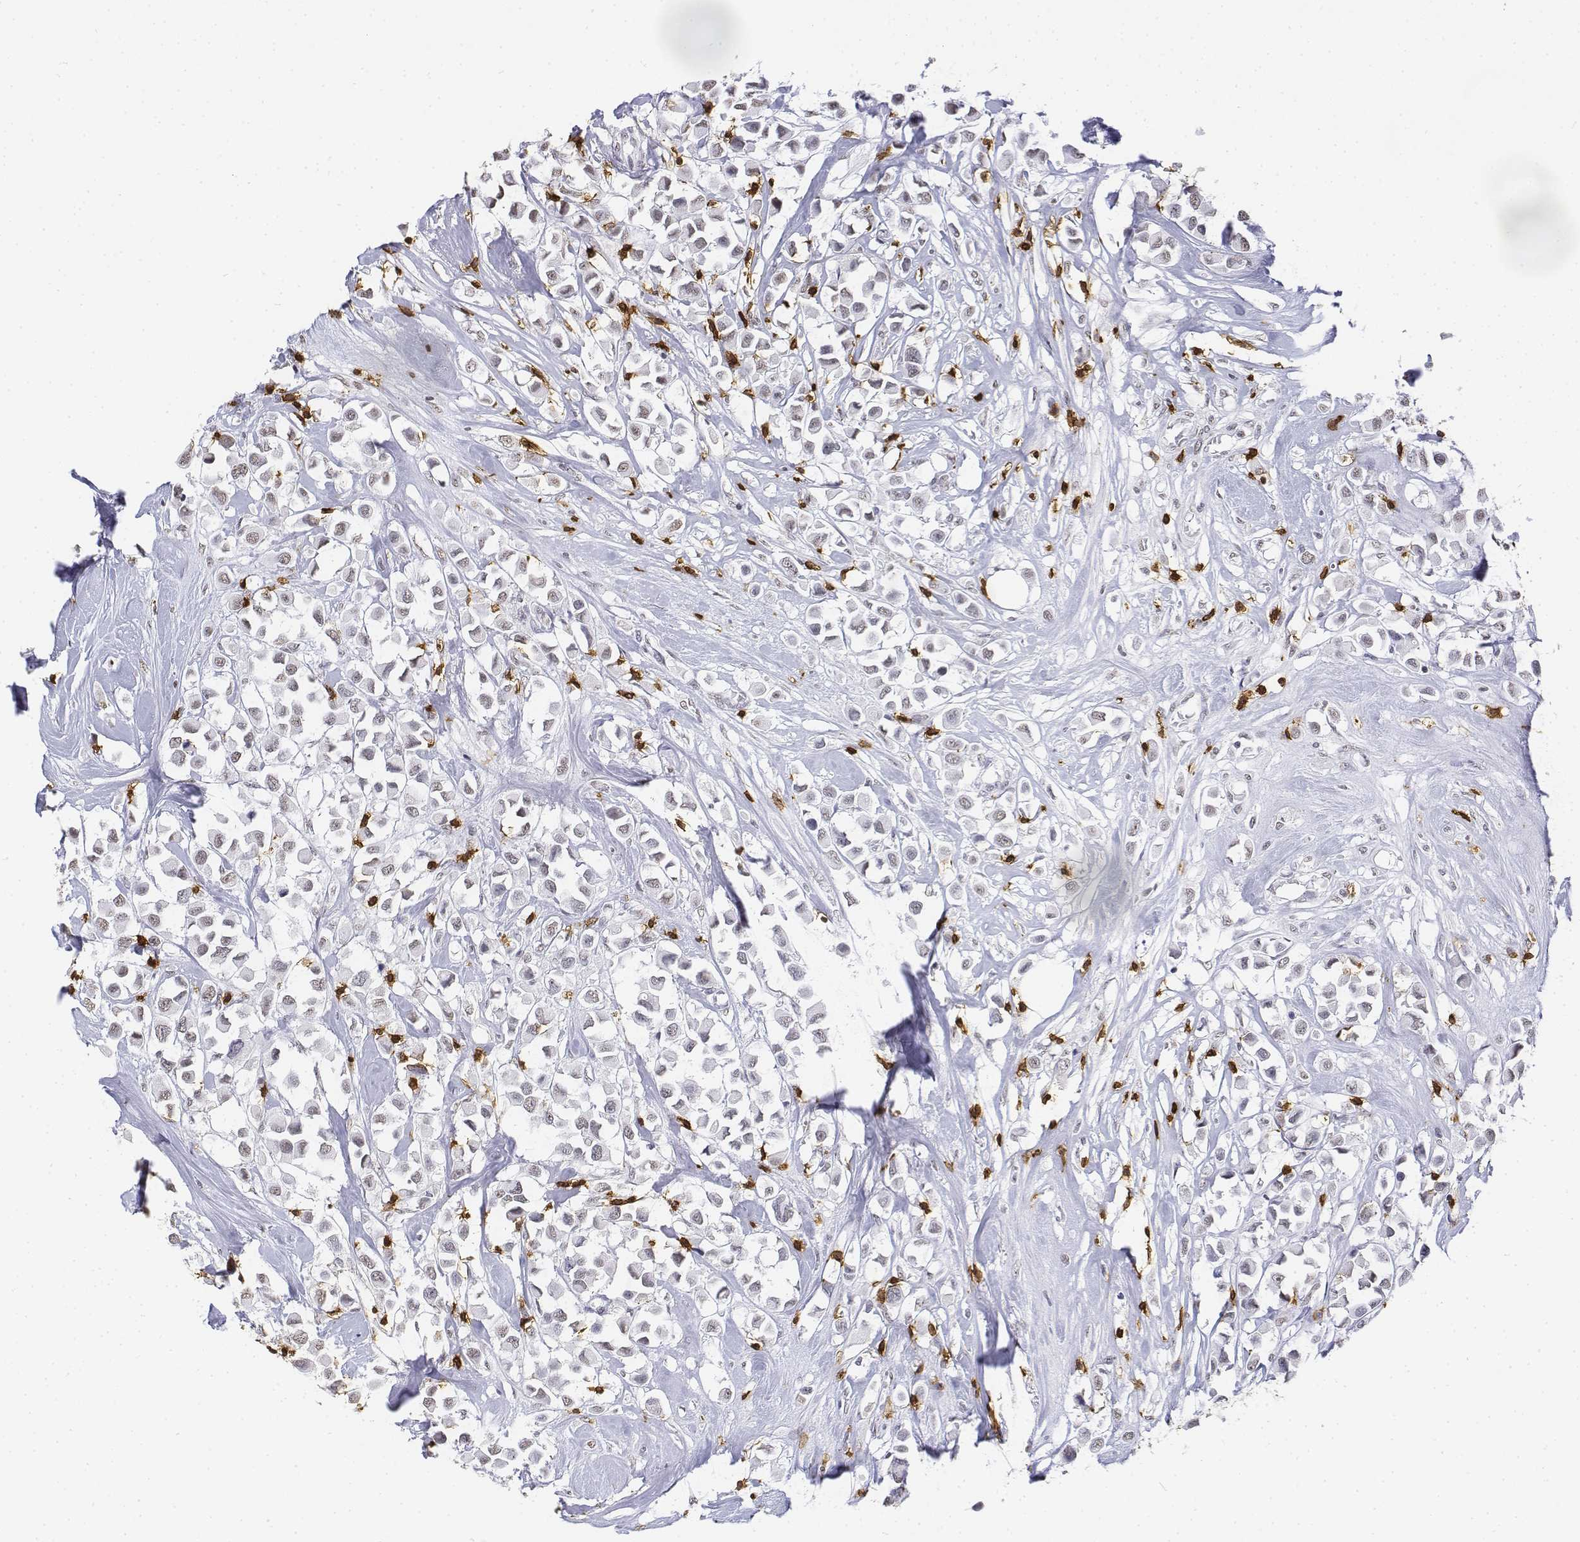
{"staining": {"intensity": "negative", "quantity": "none", "location": "none"}, "tissue": "breast cancer", "cell_type": "Tumor cells", "image_type": "cancer", "snomed": [{"axis": "morphology", "description": "Duct carcinoma"}, {"axis": "topography", "description": "Breast"}], "caption": "The micrograph reveals no significant positivity in tumor cells of breast cancer (invasive ductal carcinoma).", "gene": "CD3E", "patient": {"sex": "female", "age": 61}}